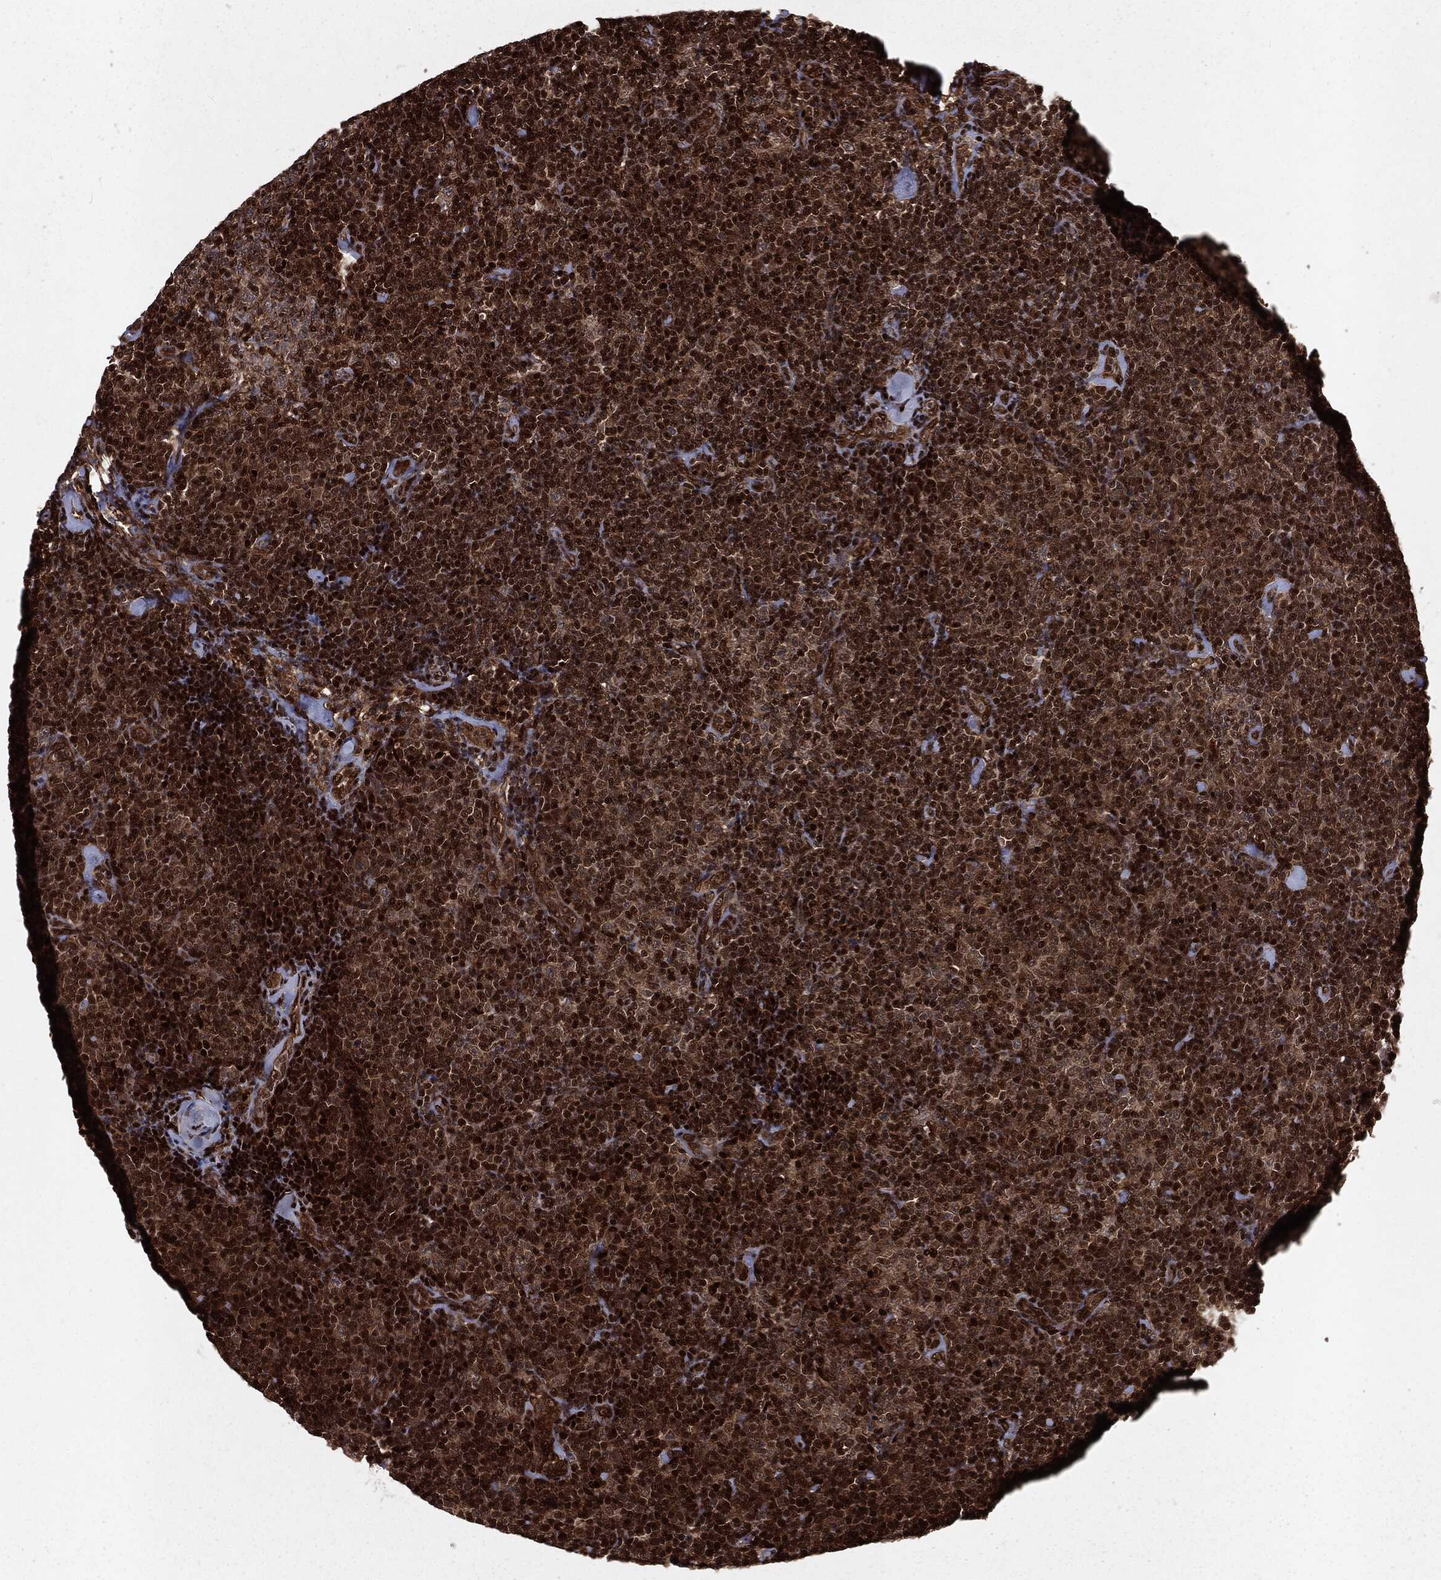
{"staining": {"intensity": "strong", "quantity": ">75%", "location": "cytoplasmic/membranous,nuclear"}, "tissue": "lymphoma", "cell_type": "Tumor cells", "image_type": "cancer", "snomed": [{"axis": "morphology", "description": "Malignant lymphoma, non-Hodgkin's type, Low grade"}, {"axis": "topography", "description": "Lymph node"}], "caption": "An IHC image of tumor tissue is shown. Protein staining in brown shows strong cytoplasmic/membranous and nuclear positivity in lymphoma within tumor cells.", "gene": "RANBP9", "patient": {"sex": "male", "age": 81}}